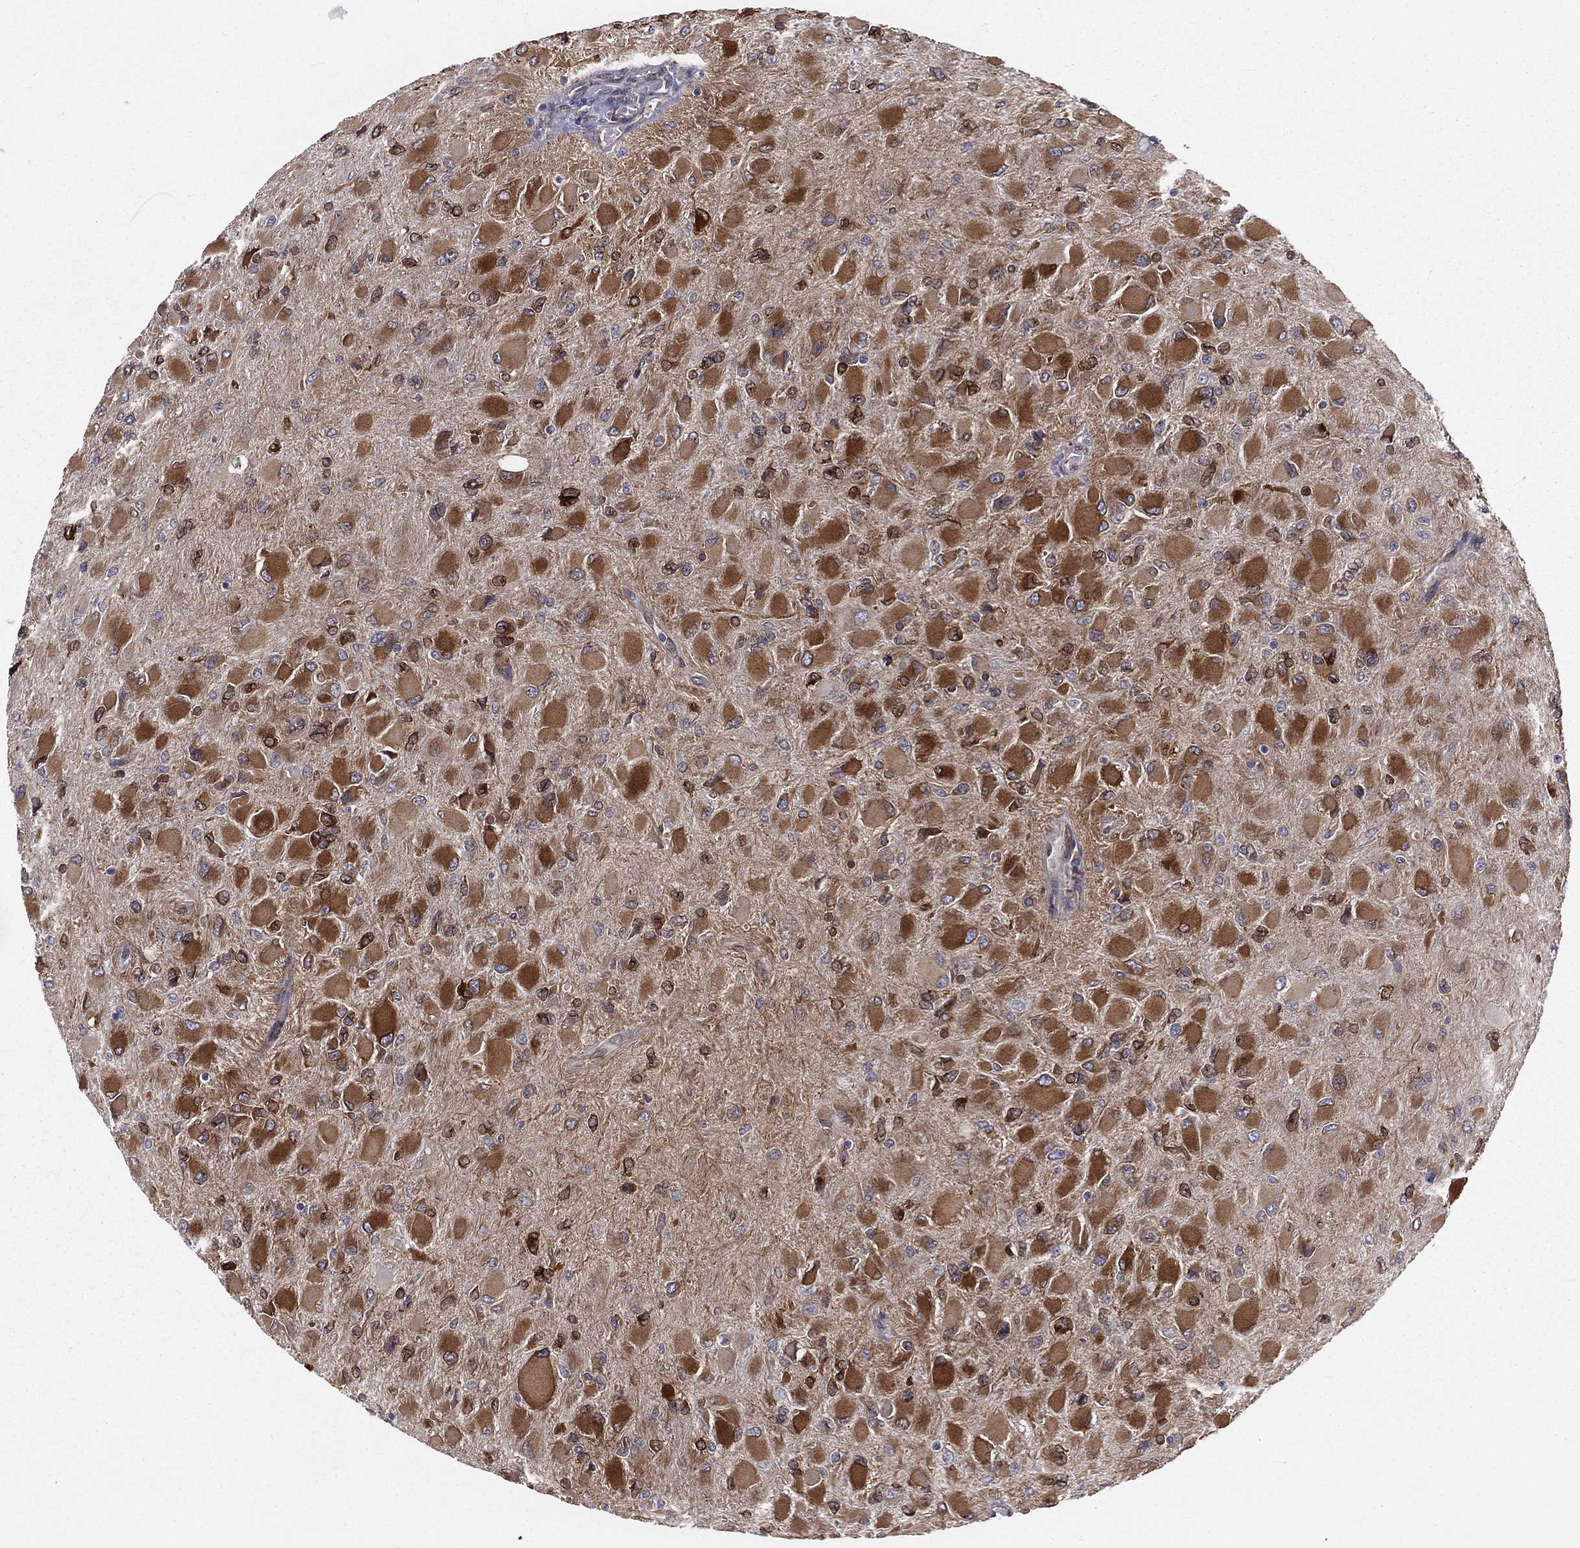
{"staining": {"intensity": "strong", "quantity": "25%-75%", "location": "cytoplasmic/membranous"}, "tissue": "glioma", "cell_type": "Tumor cells", "image_type": "cancer", "snomed": [{"axis": "morphology", "description": "Glioma, malignant, High grade"}, {"axis": "topography", "description": "Cerebral cortex"}], "caption": "Immunohistochemistry (IHC) micrograph of neoplastic tissue: human malignant high-grade glioma stained using immunohistochemistry demonstrates high levels of strong protein expression localized specifically in the cytoplasmic/membranous of tumor cells, appearing as a cytoplasmic/membranous brown color.", "gene": "PGRMC1", "patient": {"sex": "female", "age": 36}}